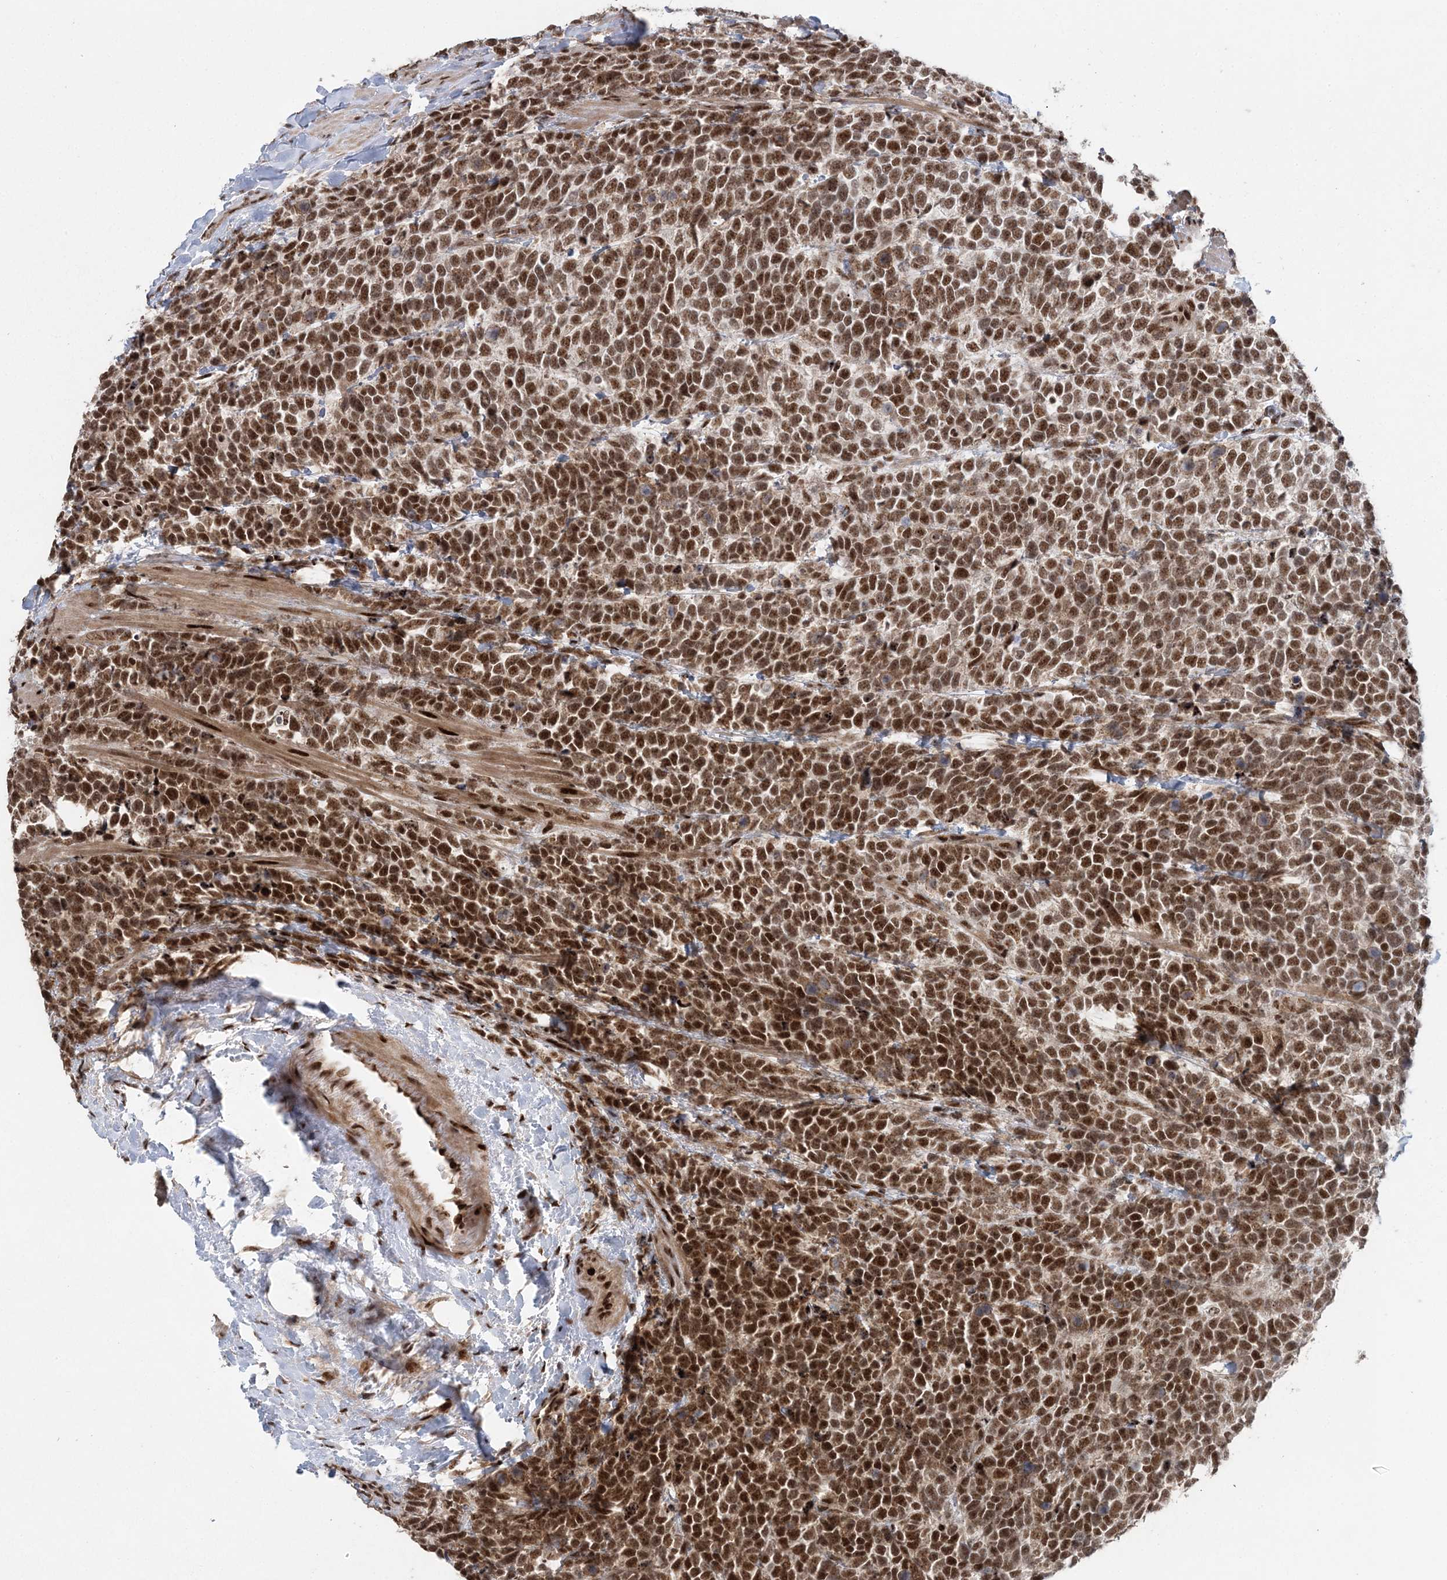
{"staining": {"intensity": "strong", "quantity": ">75%", "location": "nuclear"}, "tissue": "urothelial cancer", "cell_type": "Tumor cells", "image_type": "cancer", "snomed": [{"axis": "morphology", "description": "Urothelial carcinoma, High grade"}, {"axis": "topography", "description": "Urinary bladder"}], "caption": "A brown stain labels strong nuclear expression of a protein in high-grade urothelial carcinoma tumor cells. The staining is performed using DAB (3,3'-diaminobenzidine) brown chromogen to label protein expression. The nuclei are counter-stained blue using hematoxylin.", "gene": "CWC22", "patient": {"sex": "female", "age": 82}}